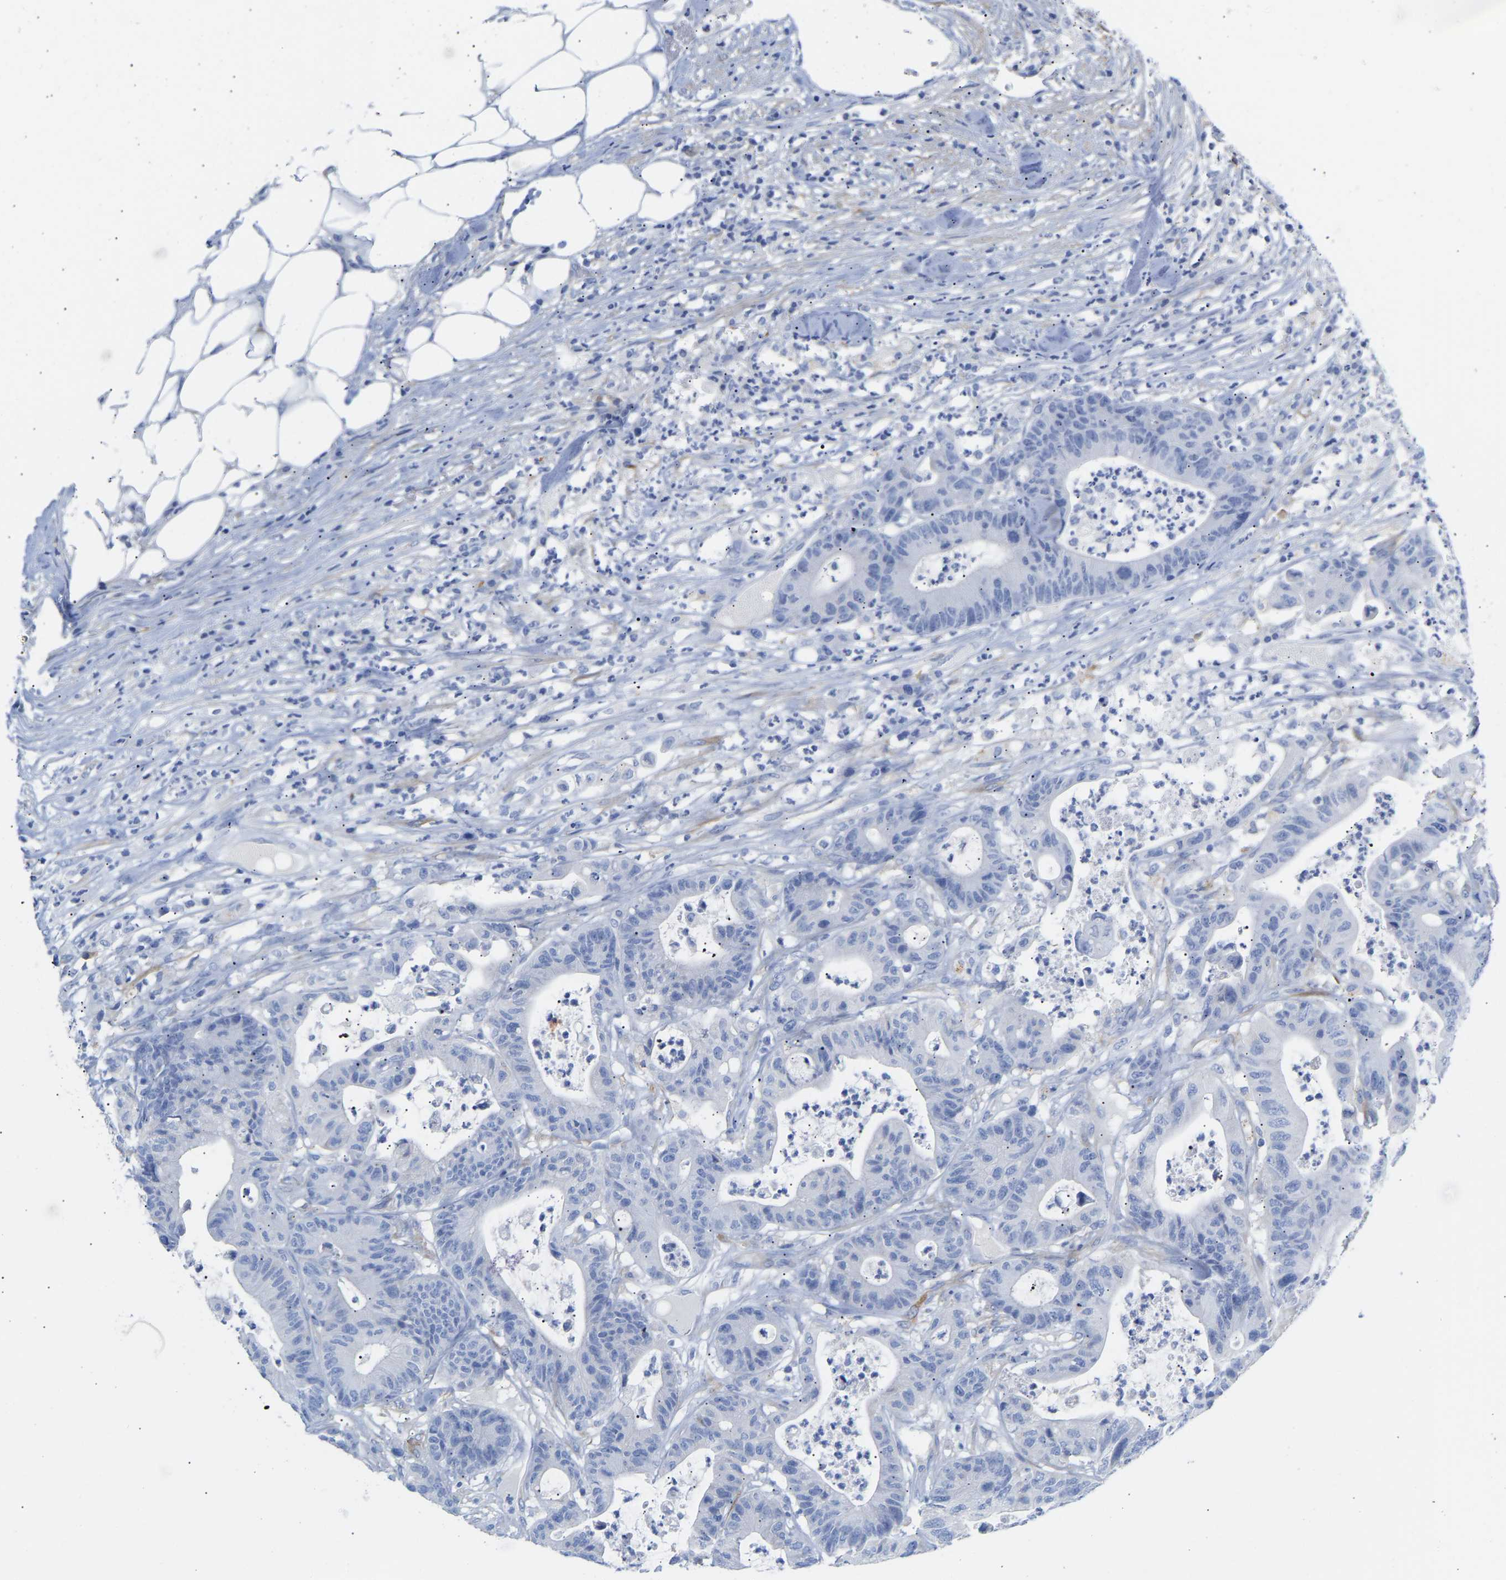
{"staining": {"intensity": "negative", "quantity": "none", "location": "none"}, "tissue": "colorectal cancer", "cell_type": "Tumor cells", "image_type": "cancer", "snomed": [{"axis": "morphology", "description": "Adenocarcinoma, NOS"}, {"axis": "topography", "description": "Colon"}], "caption": "Histopathology image shows no significant protein positivity in tumor cells of colorectal cancer (adenocarcinoma).", "gene": "AMPH", "patient": {"sex": "female", "age": 84}}